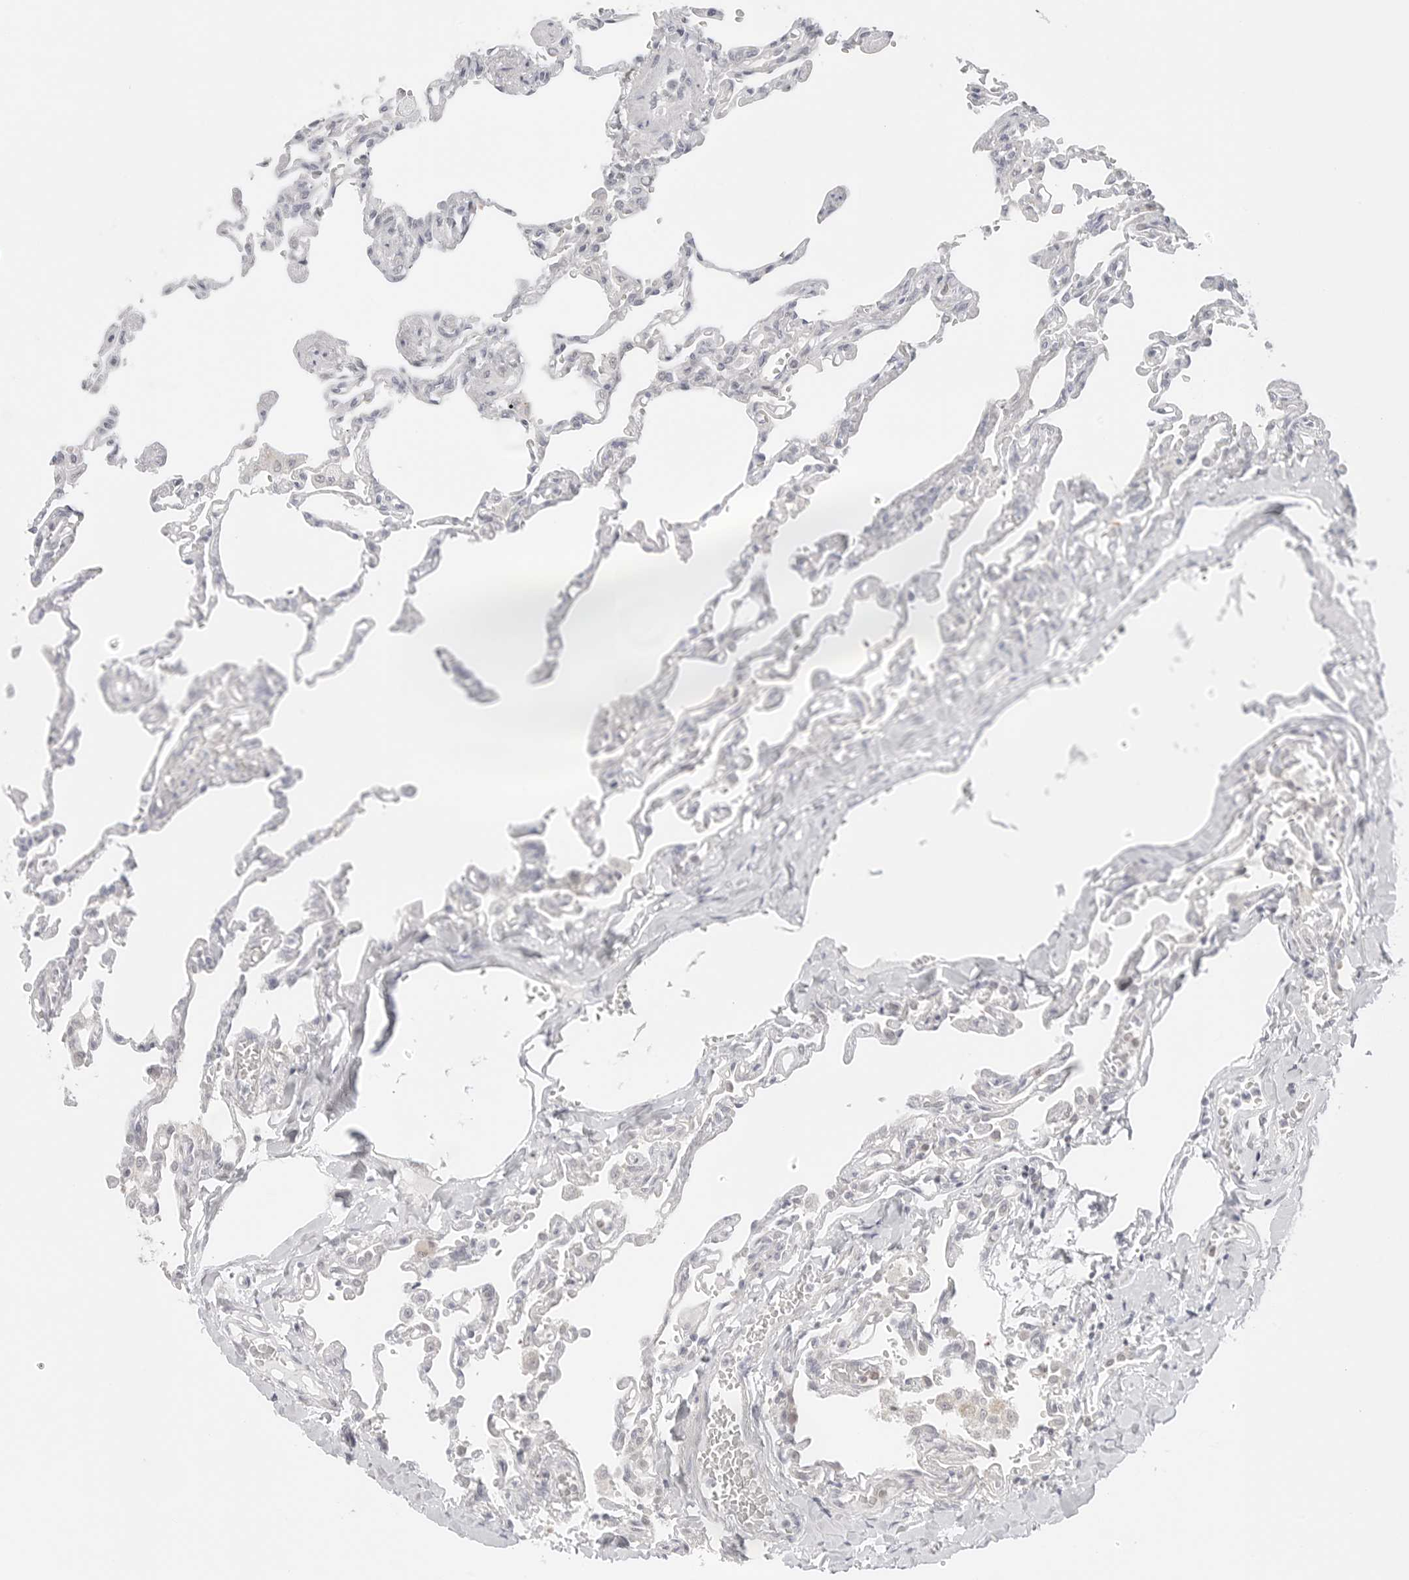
{"staining": {"intensity": "weak", "quantity": "<25%", "location": "cytoplasmic/membranous"}, "tissue": "lung", "cell_type": "Alveolar cells", "image_type": "normal", "snomed": [{"axis": "morphology", "description": "Normal tissue, NOS"}, {"axis": "topography", "description": "Lung"}], "caption": "DAB immunohistochemical staining of unremarkable lung displays no significant positivity in alveolar cells.", "gene": "NUDC", "patient": {"sex": "male", "age": 21}}